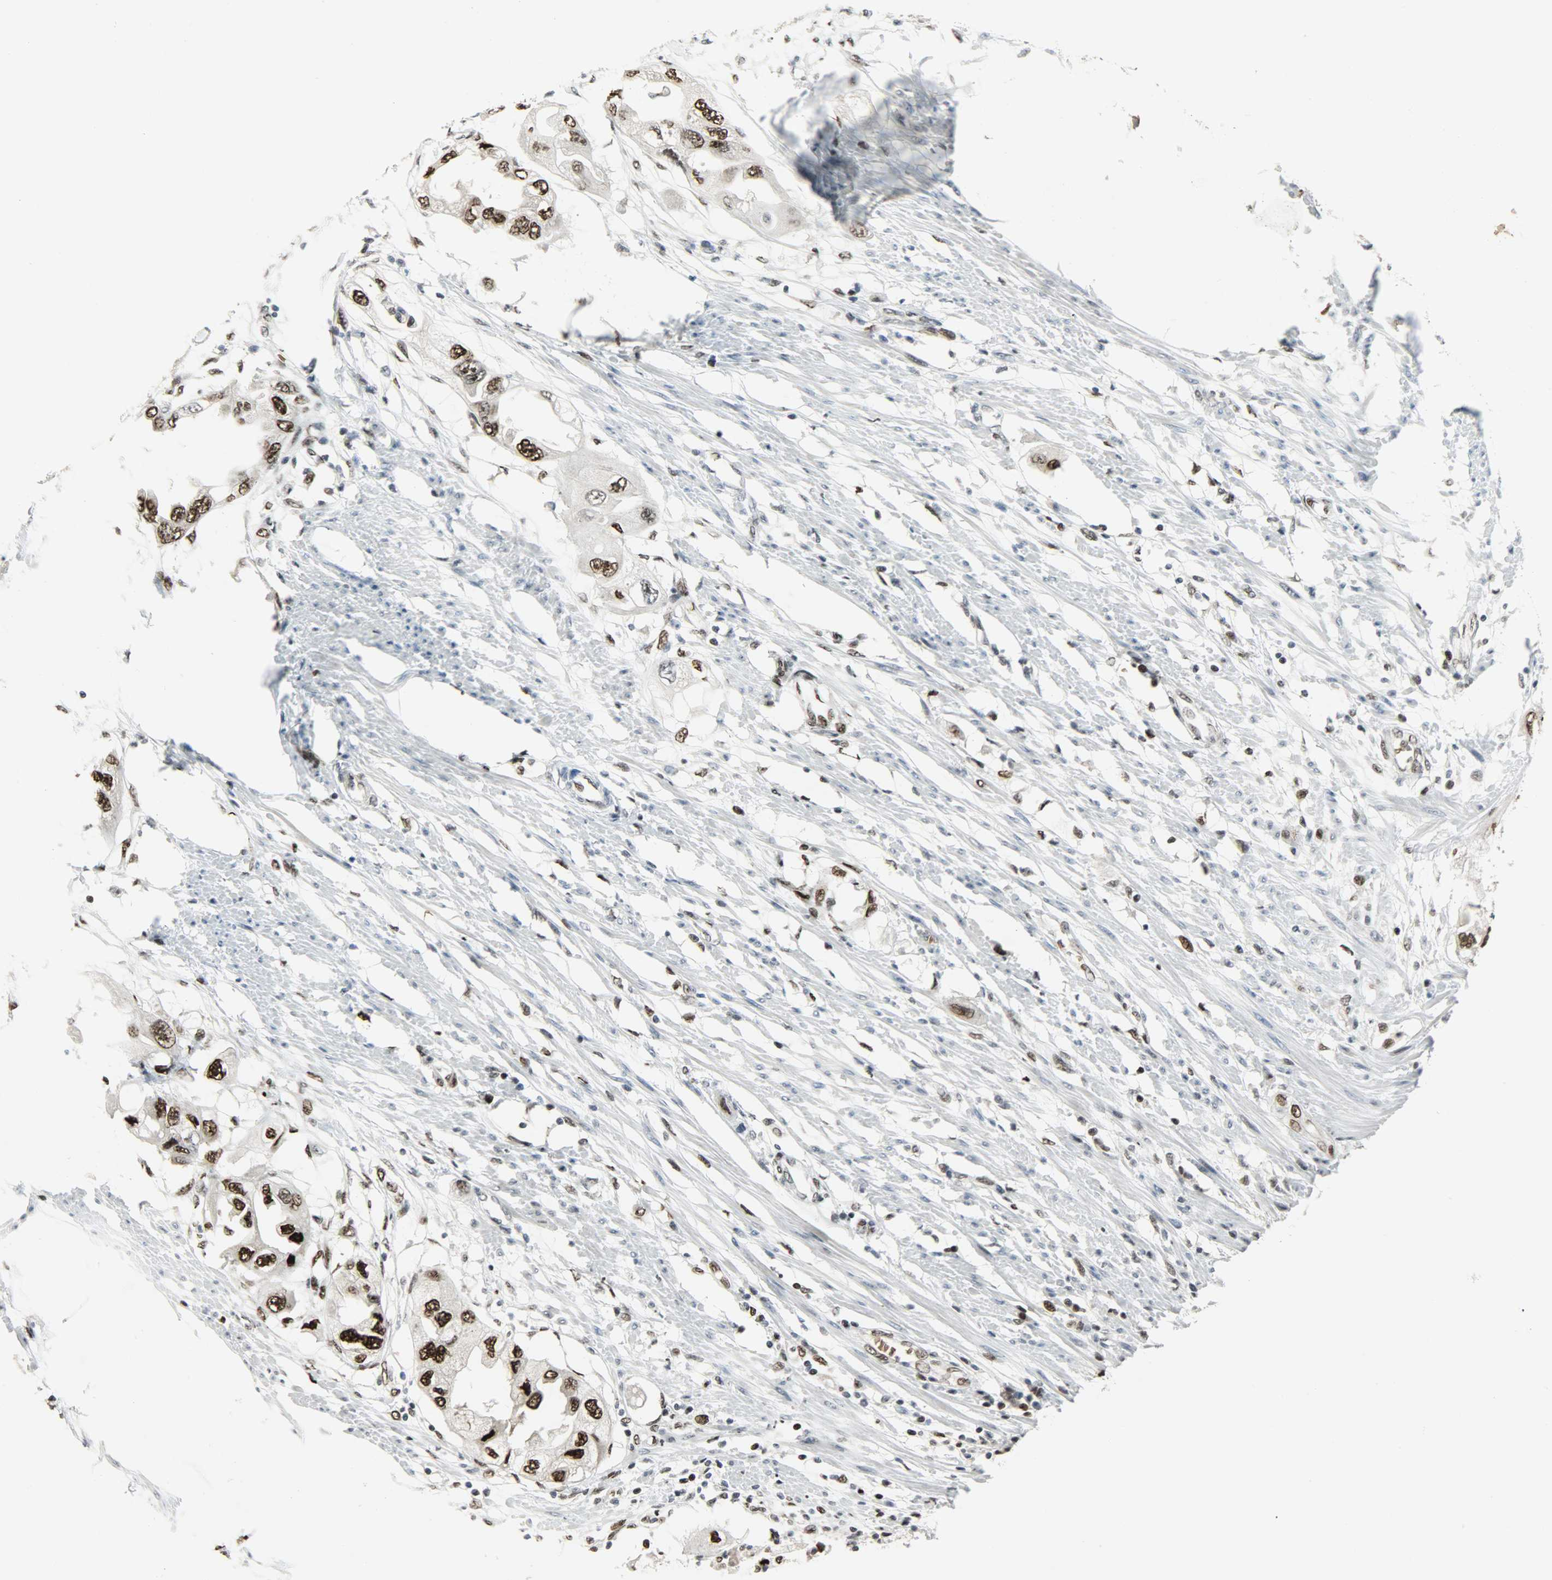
{"staining": {"intensity": "strong", "quantity": ">75%", "location": "nuclear"}, "tissue": "endometrial cancer", "cell_type": "Tumor cells", "image_type": "cancer", "snomed": [{"axis": "morphology", "description": "Adenocarcinoma, NOS"}, {"axis": "topography", "description": "Endometrium"}], "caption": "Immunohistochemistry (DAB (3,3'-diaminobenzidine)) staining of human endometrial cancer (adenocarcinoma) reveals strong nuclear protein expression in about >75% of tumor cells.", "gene": "SNAI1", "patient": {"sex": "female", "age": 67}}